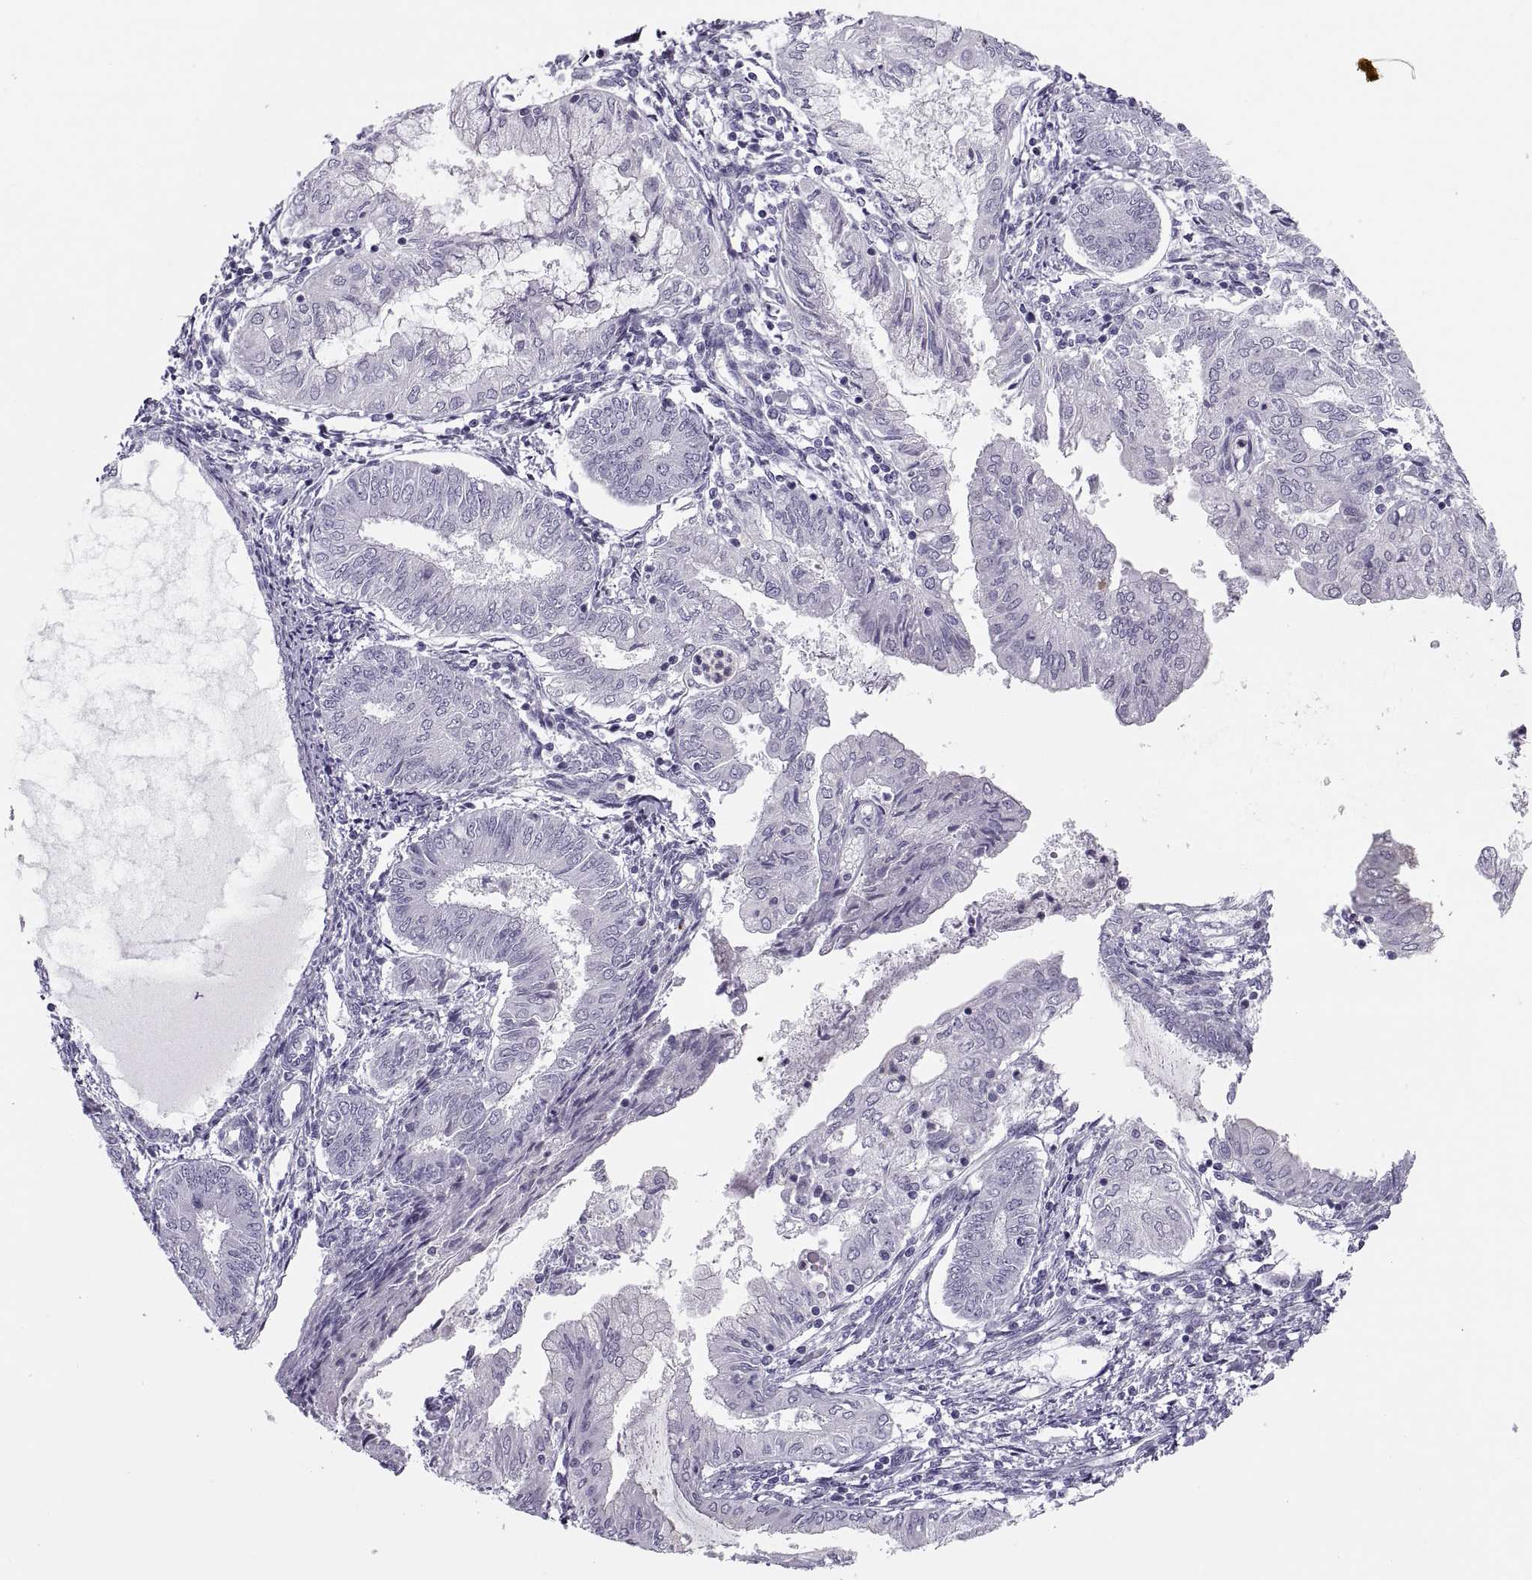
{"staining": {"intensity": "negative", "quantity": "none", "location": "none"}, "tissue": "endometrial cancer", "cell_type": "Tumor cells", "image_type": "cancer", "snomed": [{"axis": "morphology", "description": "Adenocarcinoma, NOS"}, {"axis": "topography", "description": "Endometrium"}], "caption": "A photomicrograph of human endometrial adenocarcinoma is negative for staining in tumor cells. (Brightfield microscopy of DAB immunohistochemistry (IHC) at high magnification).", "gene": "C3orf22", "patient": {"sex": "female", "age": 68}}